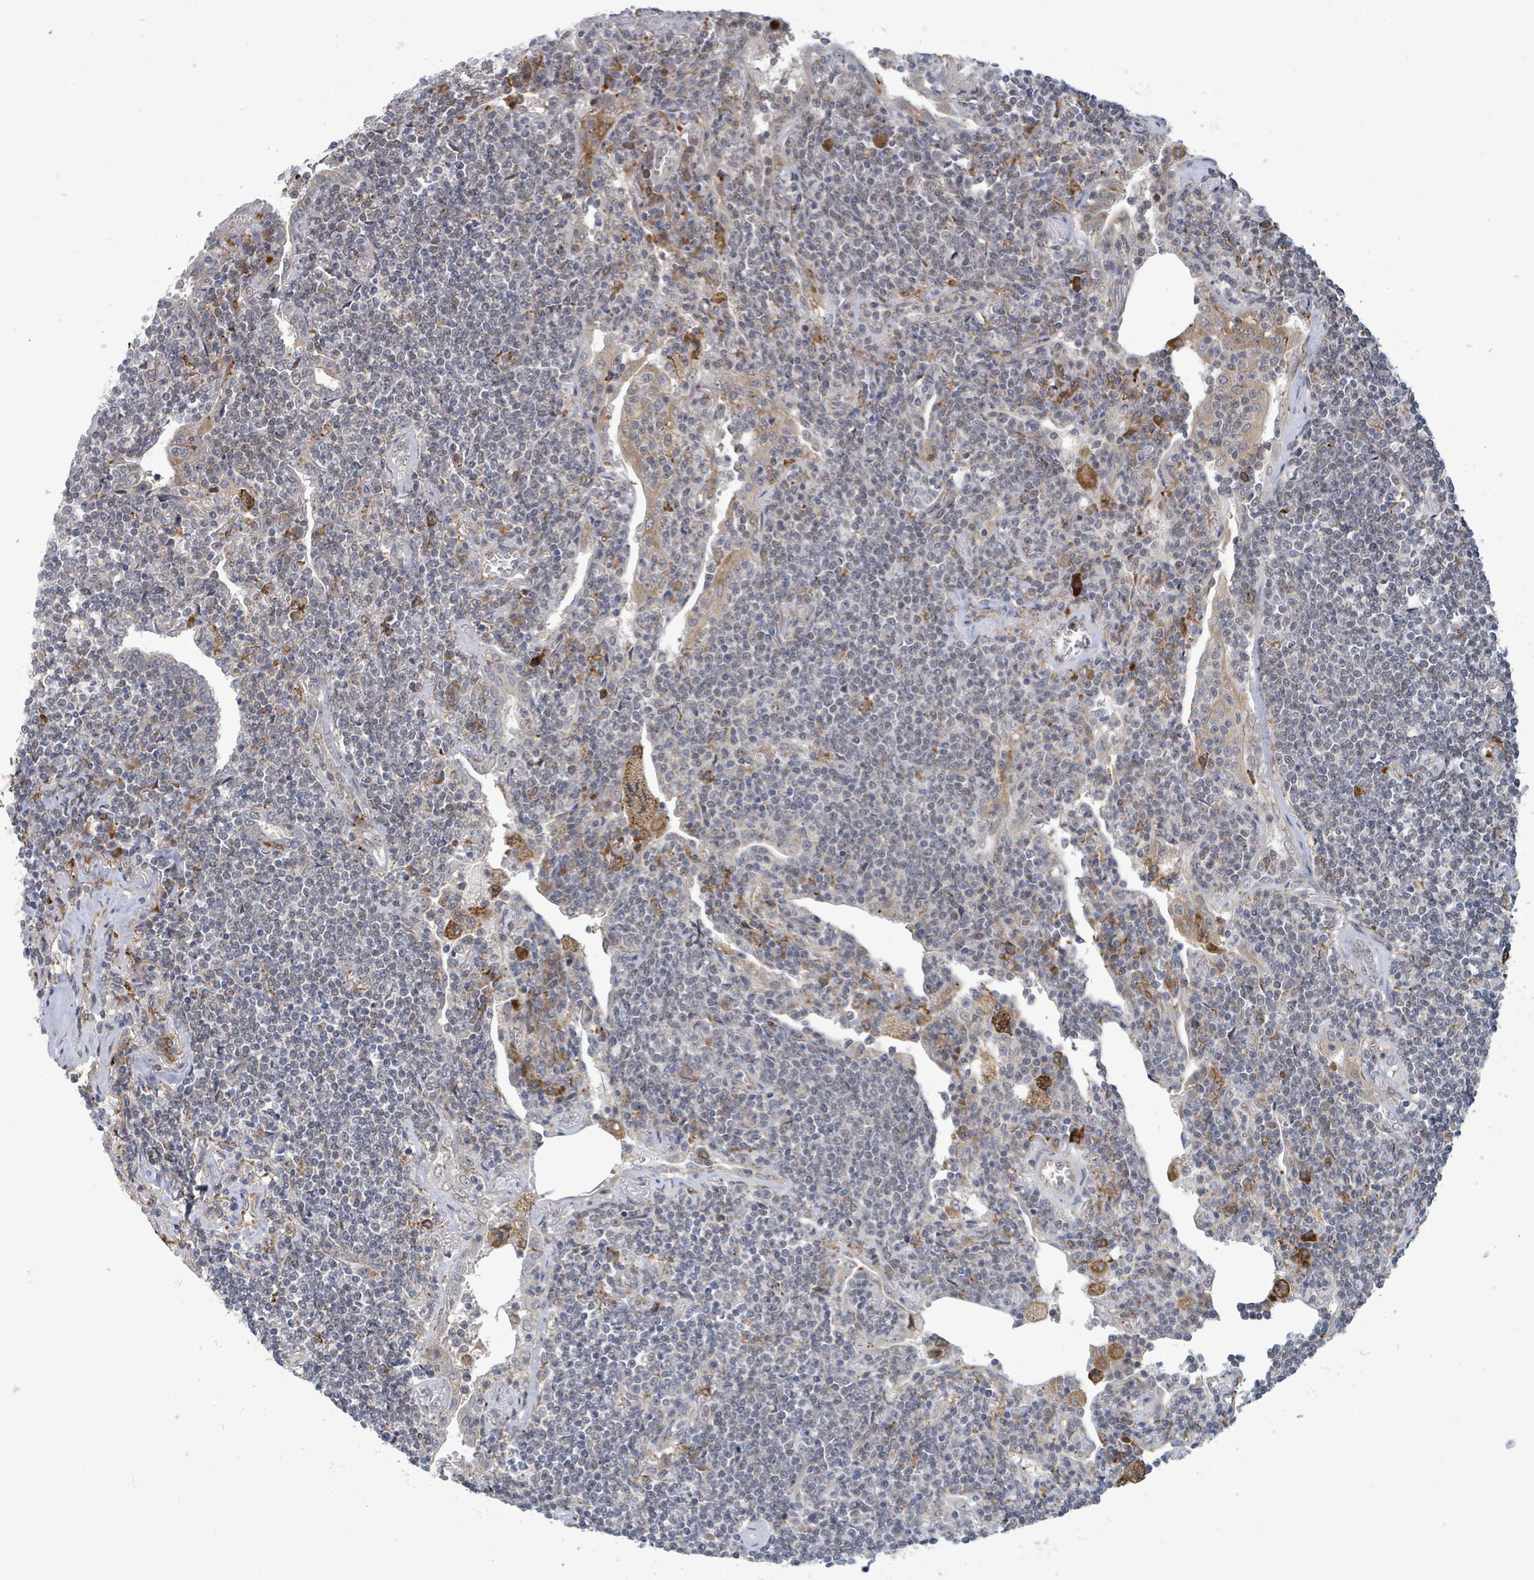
{"staining": {"intensity": "negative", "quantity": "none", "location": "none"}, "tissue": "lymphoma", "cell_type": "Tumor cells", "image_type": "cancer", "snomed": [{"axis": "morphology", "description": "Malignant lymphoma, non-Hodgkin's type, Low grade"}, {"axis": "topography", "description": "Lung"}], "caption": "Protein analysis of lymphoma displays no significant expression in tumor cells.", "gene": "SHROOM2", "patient": {"sex": "female", "age": 71}}